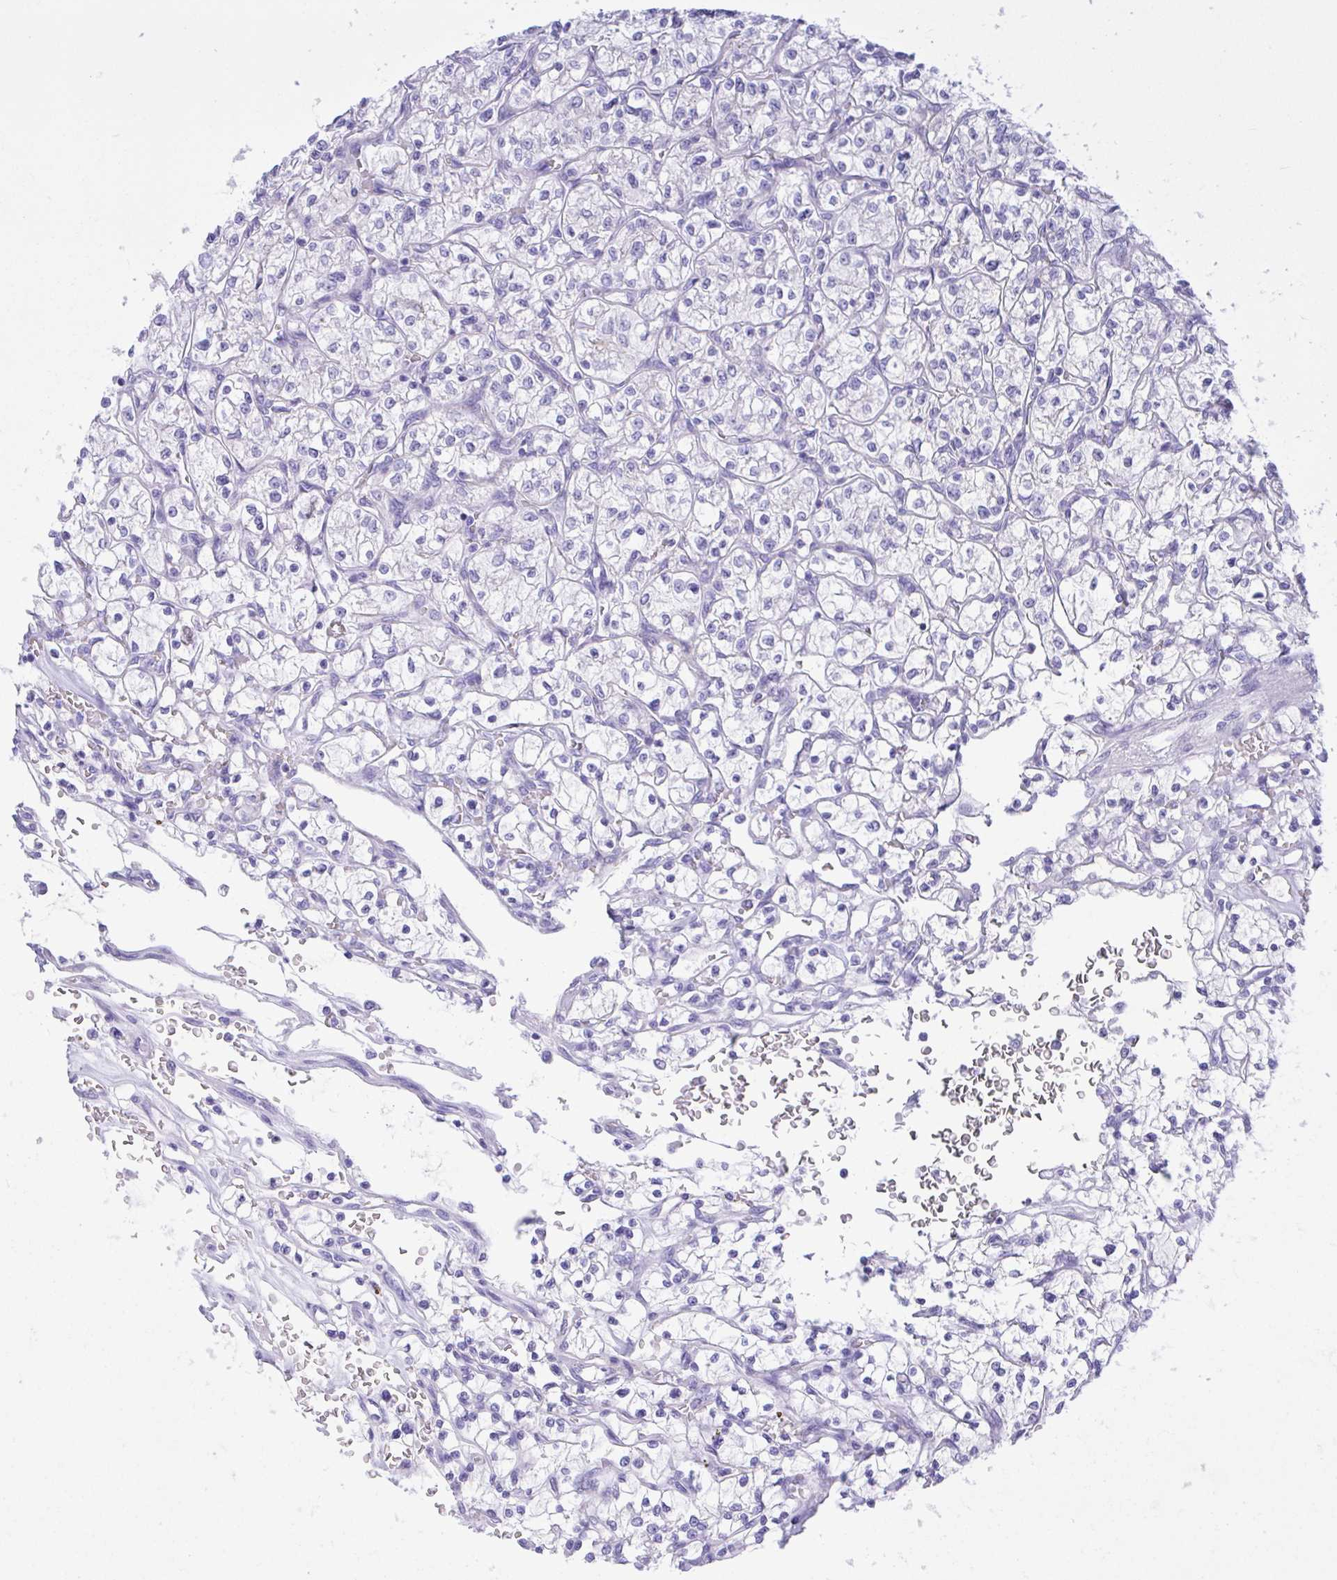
{"staining": {"intensity": "negative", "quantity": "none", "location": "none"}, "tissue": "renal cancer", "cell_type": "Tumor cells", "image_type": "cancer", "snomed": [{"axis": "morphology", "description": "Adenocarcinoma, NOS"}, {"axis": "topography", "description": "Kidney"}], "caption": "Immunohistochemical staining of human renal cancer reveals no significant staining in tumor cells. Nuclei are stained in blue.", "gene": "BEX5", "patient": {"sex": "female", "age": 64}}